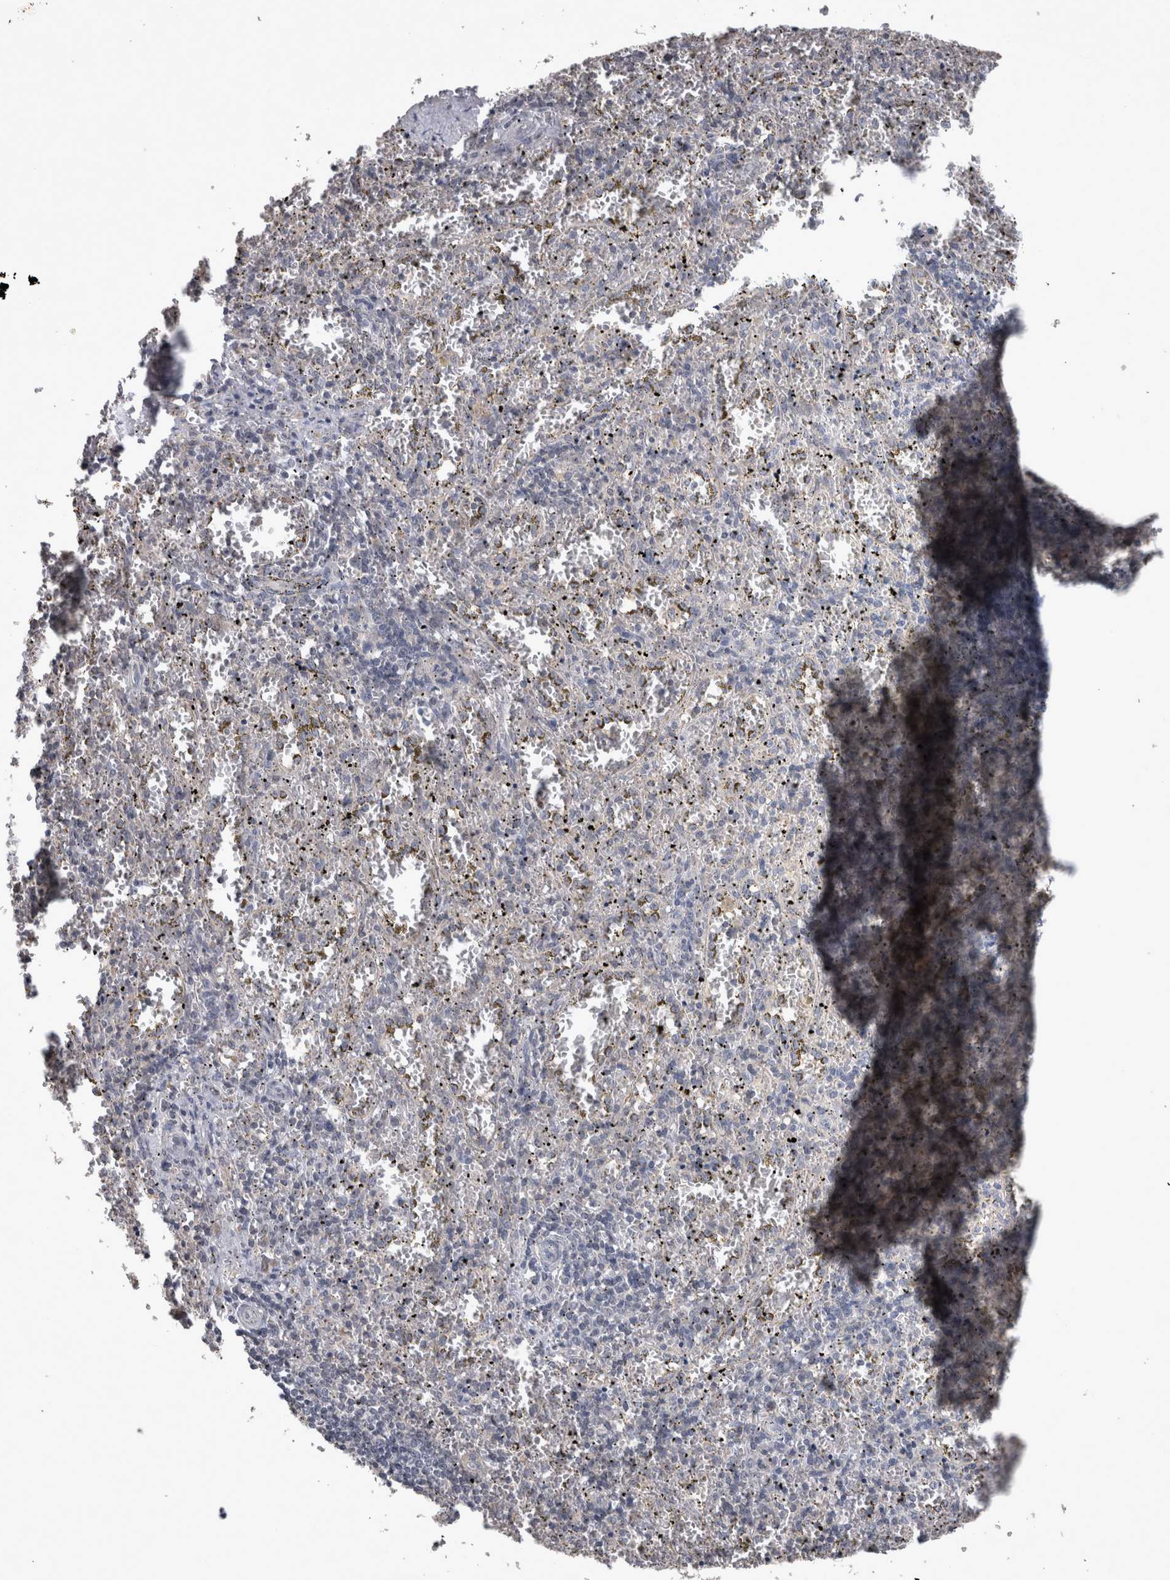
{"staining": {"intensity": "negative", "quantity": "none", "location": "none"}, "tissue": "spleen", "cell_type": "Cells in red pulp", "image_type": "normal", "snomed": [{"axis": "morphology", "description": "Normal tissue, NOS"}, {"axis": "topography", "description": "Spleen"}], "caption": "Immunohistochemistry (IHC) photomicrograph of normal human spleen stained for a protein (brown), which displays no staining in cells in red pulp.", "gene": "WNT7A", "patient": {"sex": "male", "age": 11}}